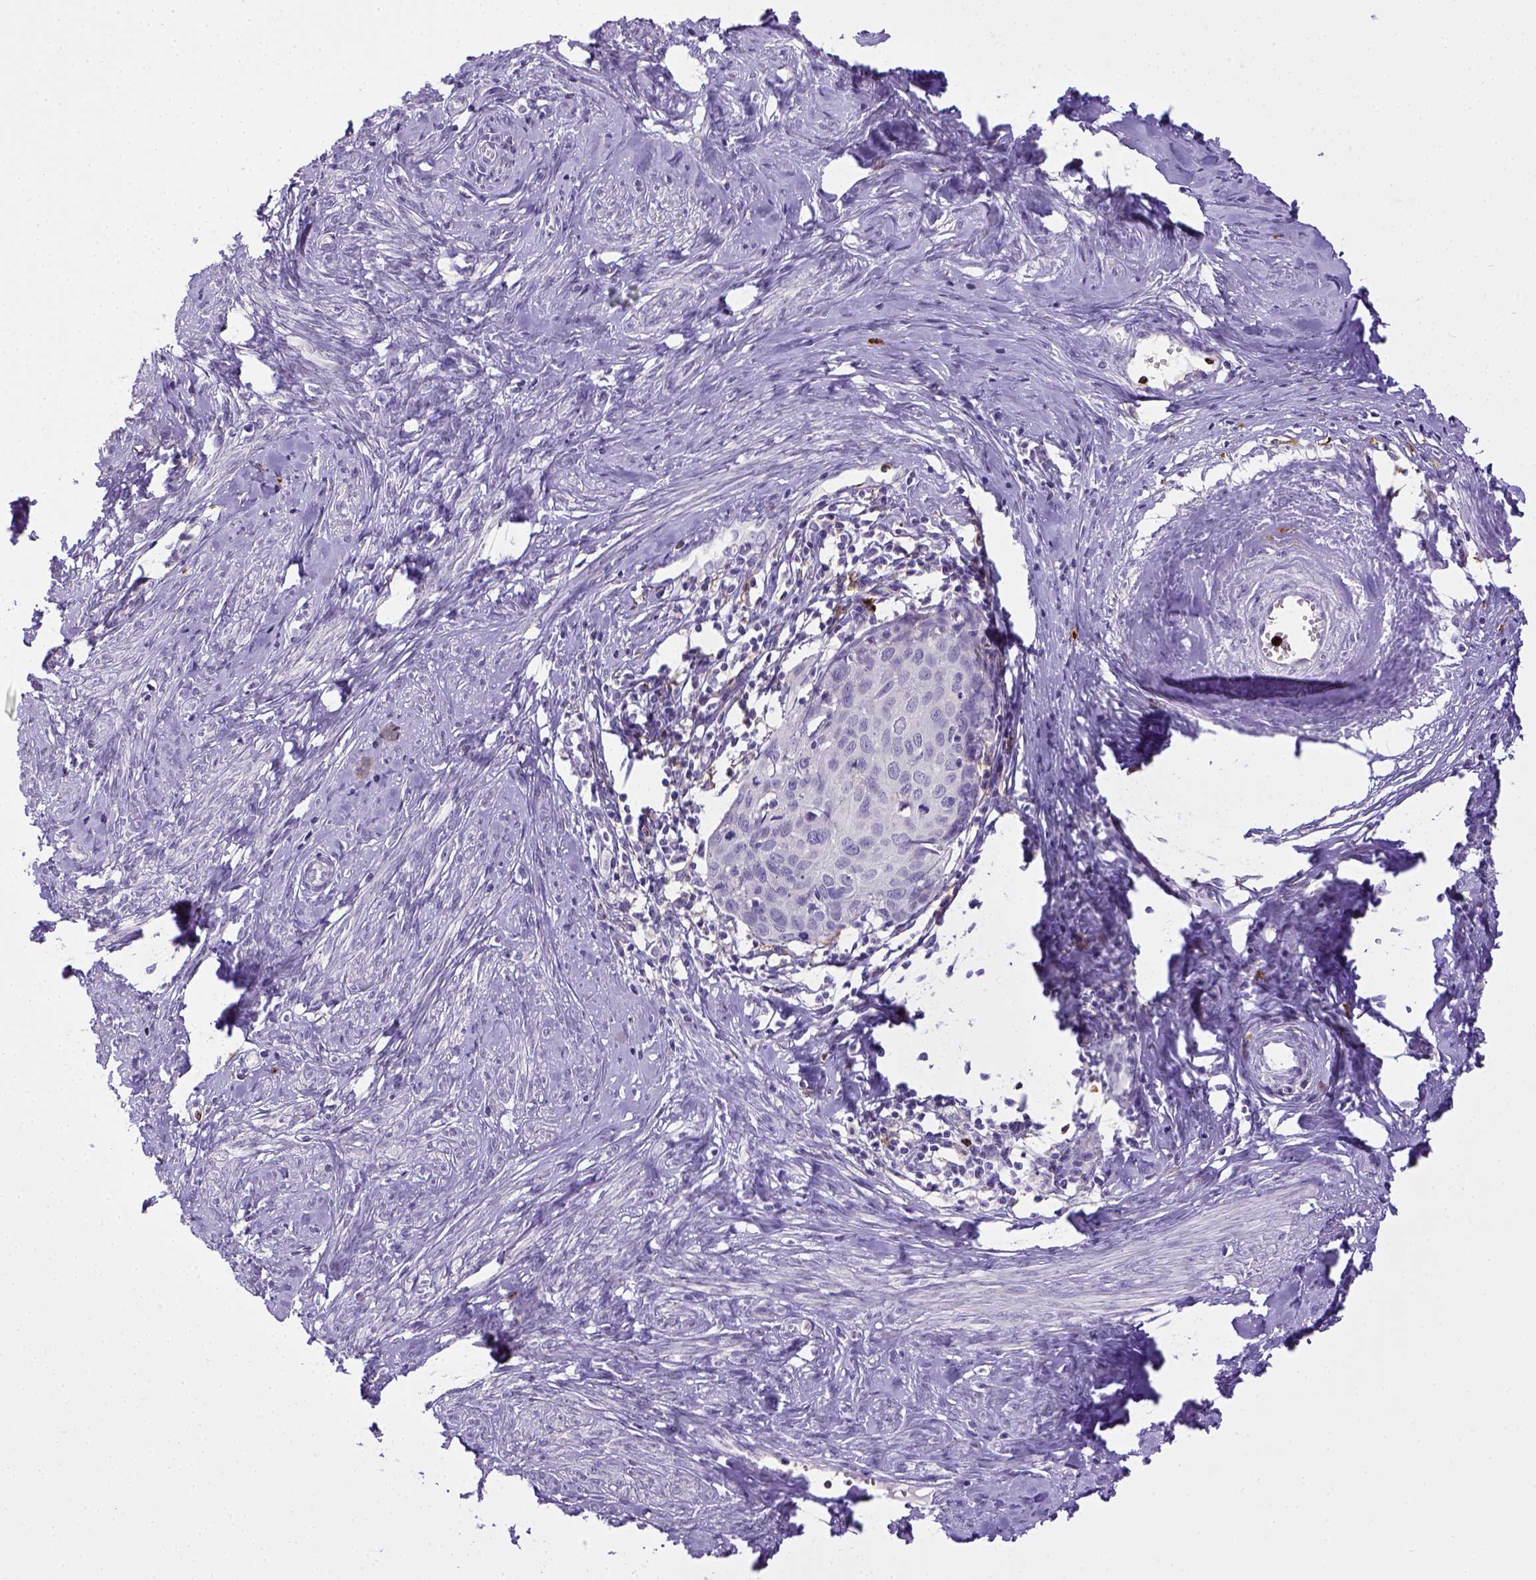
{"staining": {"intensity": "negative", "quantity": "none", "location": "none"}, "tissue": "cervical cancer", "cell_type": "Tumor cells", "image_type": "cancer", "snomed": [{"axis": "morphology", "description": "Squamous cell carcinoma, NOS"}, {"axis": "topography", "description": "Cervix"}], "caption": "The histopathology image displays no significant positivity in tumor cells of cervical cancer.", "gene": "ITGAM", "patient": {"sex": "female", "age": 62}}